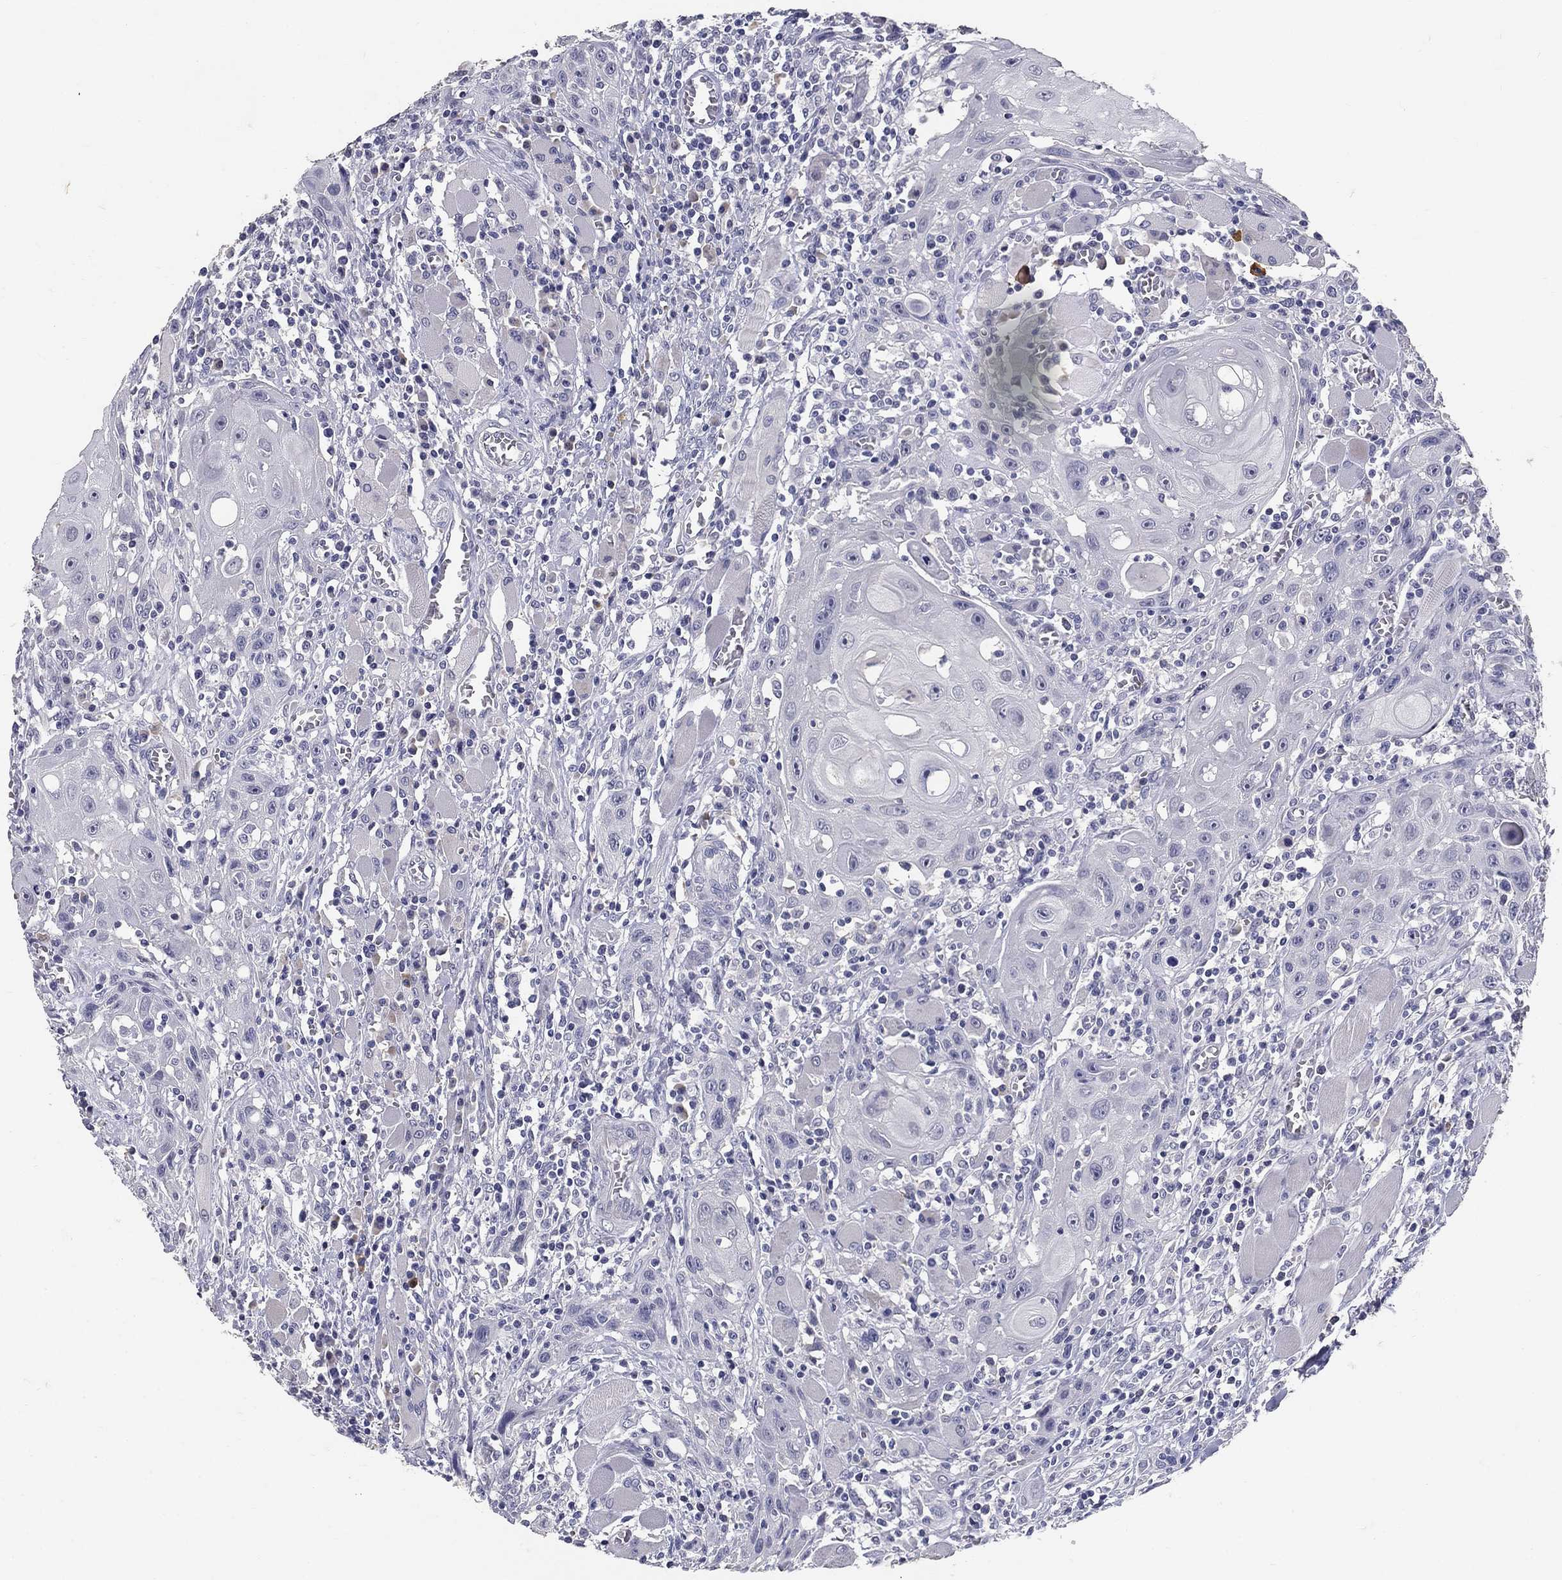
{"staining": {"intensity": "negative", "quantity": "none", "location": "none"}, "tissue": "head and neck cancer", "cell_type": "Tumor cells", "image_type": "cancer", "snomed": [{"axis": "morphology", "description": "Normal tissue, NOS"}, {"axis": "morphology", "description": "Squamous cell carcinoma, NOS"}, {"axis": "topography", "description": "Oral tissue"}, {"axis": "topography", "description": "Head-Neck"}], "caption": "Tumor cells show no significant staining in squamous cell carcinoma (head and neck).", "gene": "POMC", "patient": {"sex": "male", "age": 71}}